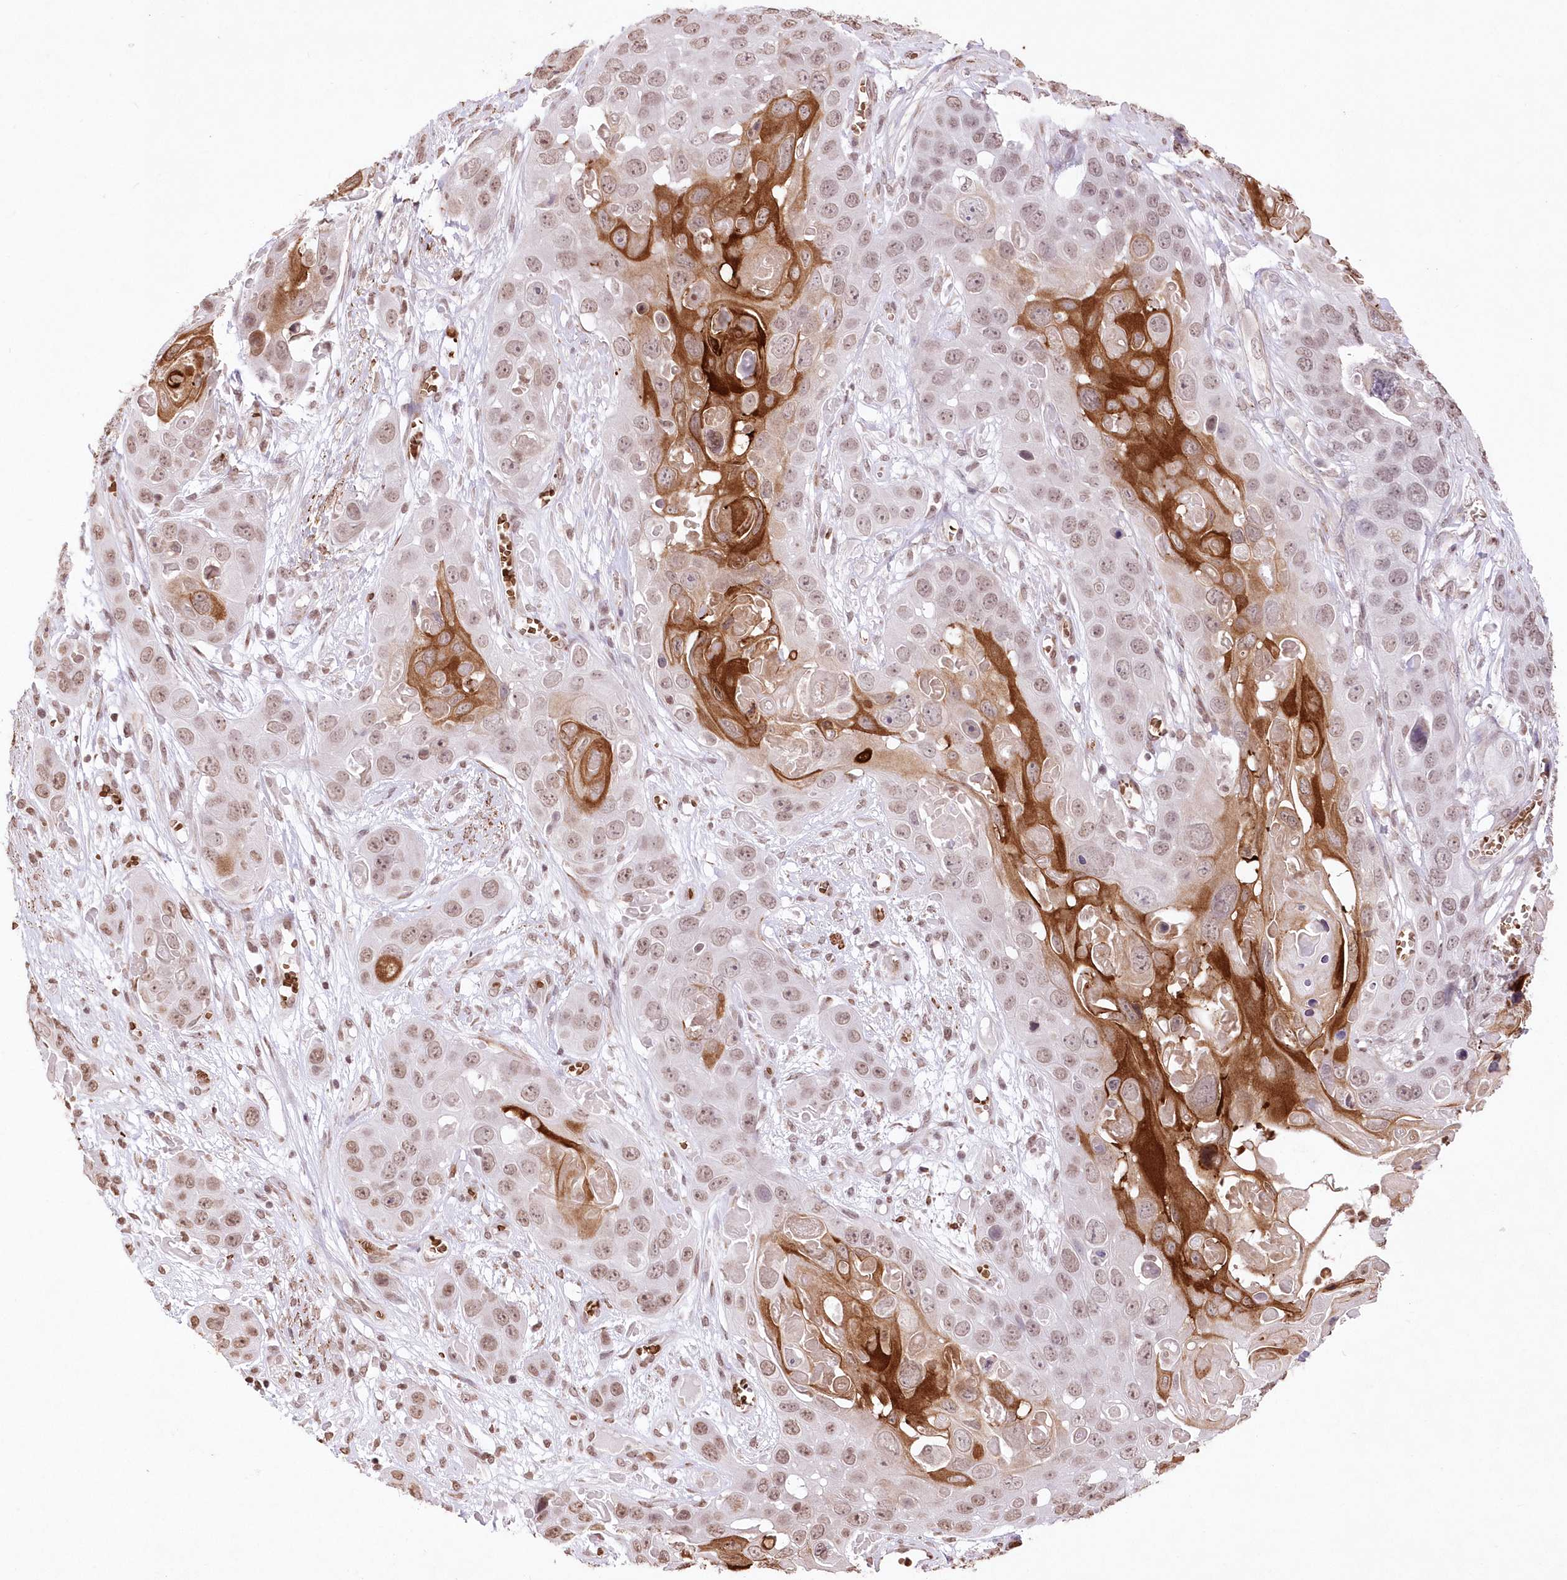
{"staining": {"intensity": "strong", "quantity": "<25%", "location": "cytoplasmic/membranous,nuclear"}, "tissue": "skin cancer", "cell_type": "Tumor cells", "image_type": "cancer", "snomed": [{"axis": "morphology", "description": "Squamous cell carcinoma, NOS"}, {"axis": "topography", "description": "Skin"}], "caption": "Immunohistochemical staining of human skin squamous cell carcinoma reveals medium levels of strong cytoplasmic/membranous and nuclear staining in about <25% of tumor cells.", "gene": "RBM27", "patient": {"sex": "male", "age": 55}}